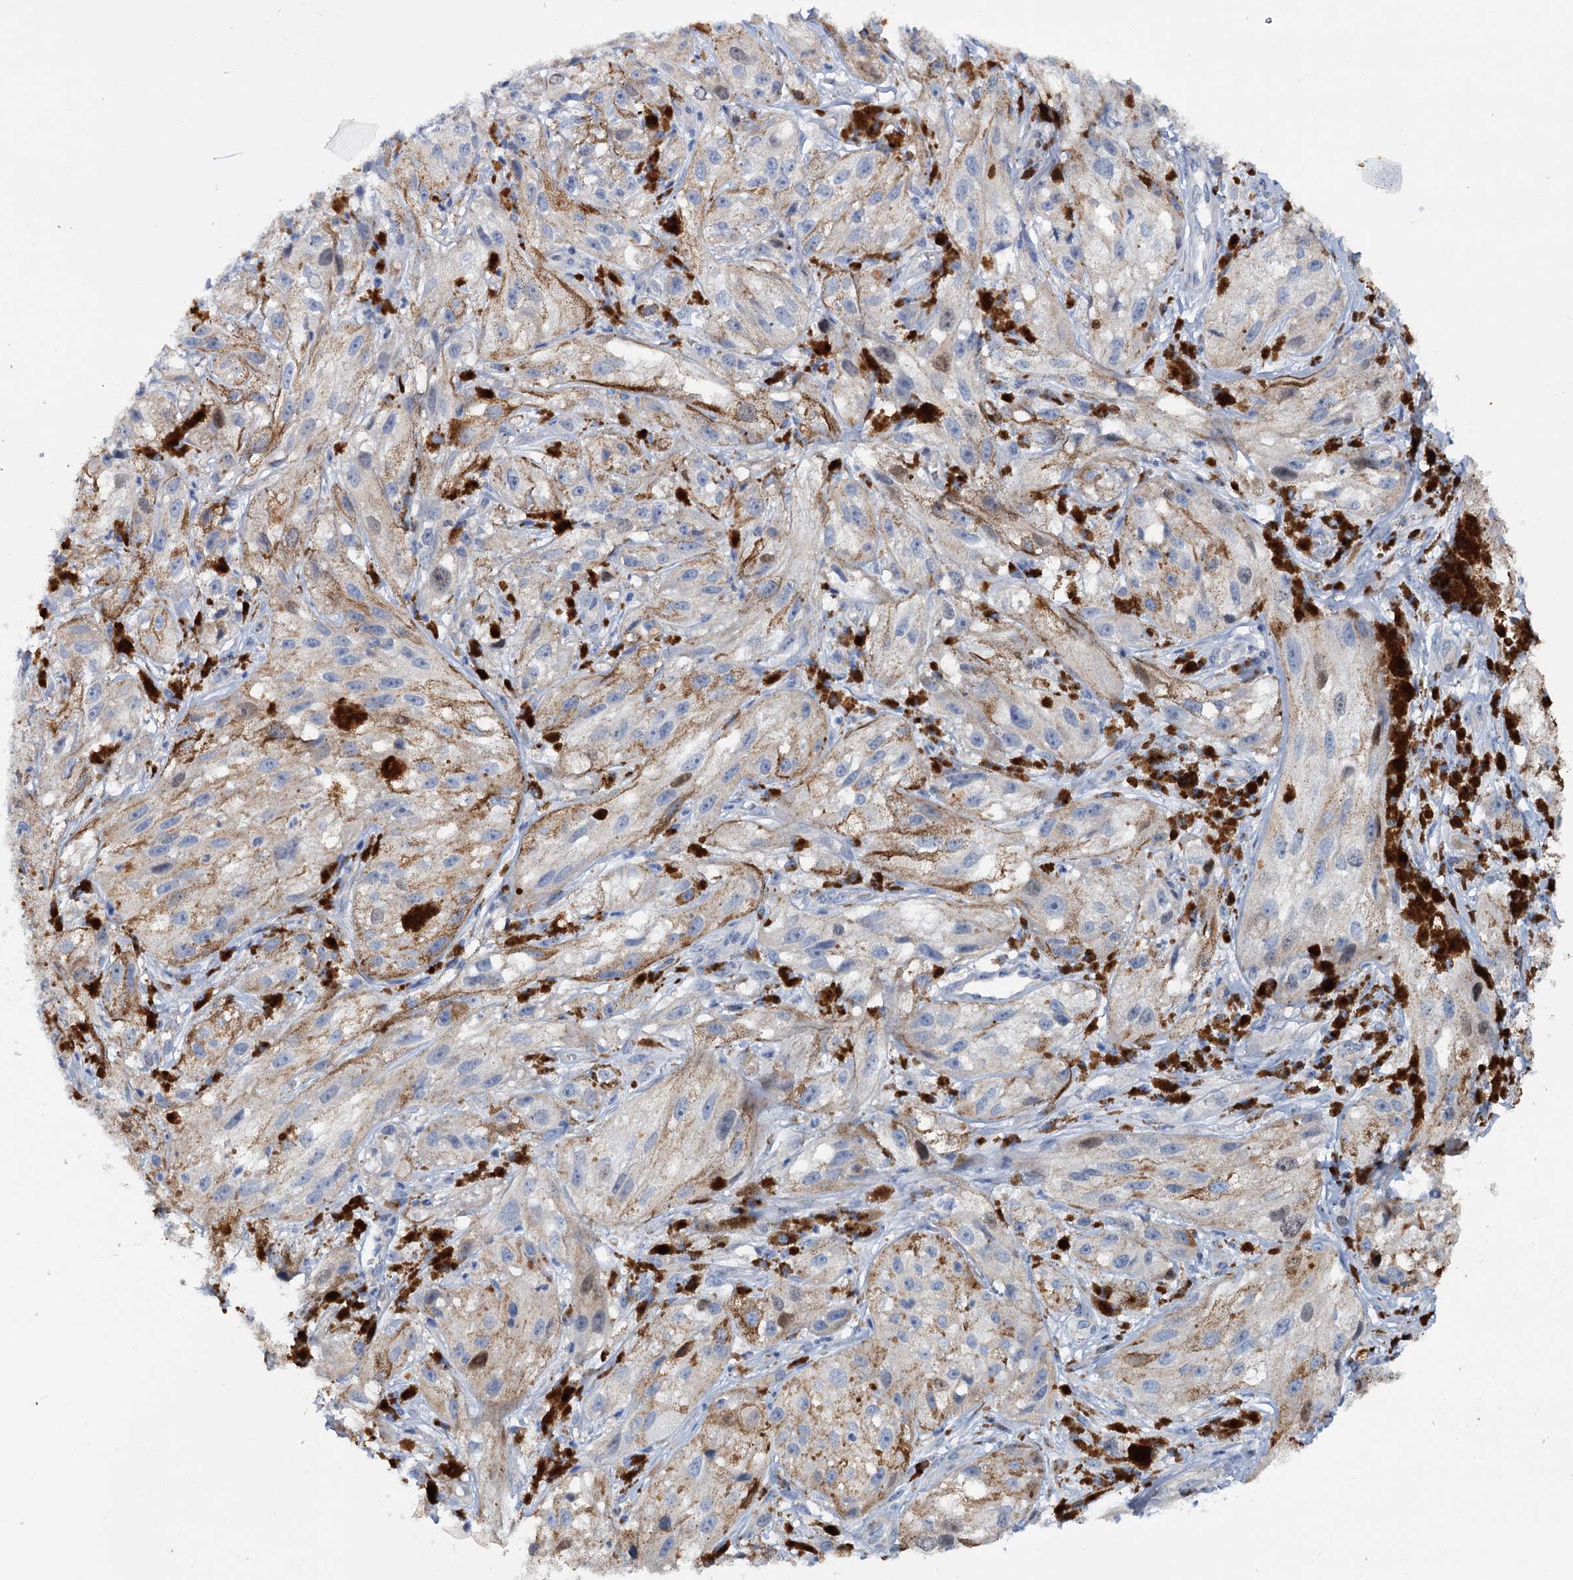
{"staining": {"intensity": "moderate", "quantity": "<25%", "location": "cytoplasmic/membranous"}, "tissue": "melanoma", "cell_type": "Tumor cells", "image_type": "cancer", "snomed": [{"axis": "morphology", "description": "Malignant melanoma, NOS"}, {"axis": "topography", "description": "Skin"}], "caption": "Tumor cells exhibit moderate cytoplasmic/membranous staining in about <25% of cells in melanoma. (DAB (3,3'-diaminobenzidine) = brown stain, brightfield microscopy at high magnification).", "gene": "FAM111B", "patient": {"sex": "male", "age": 88}}